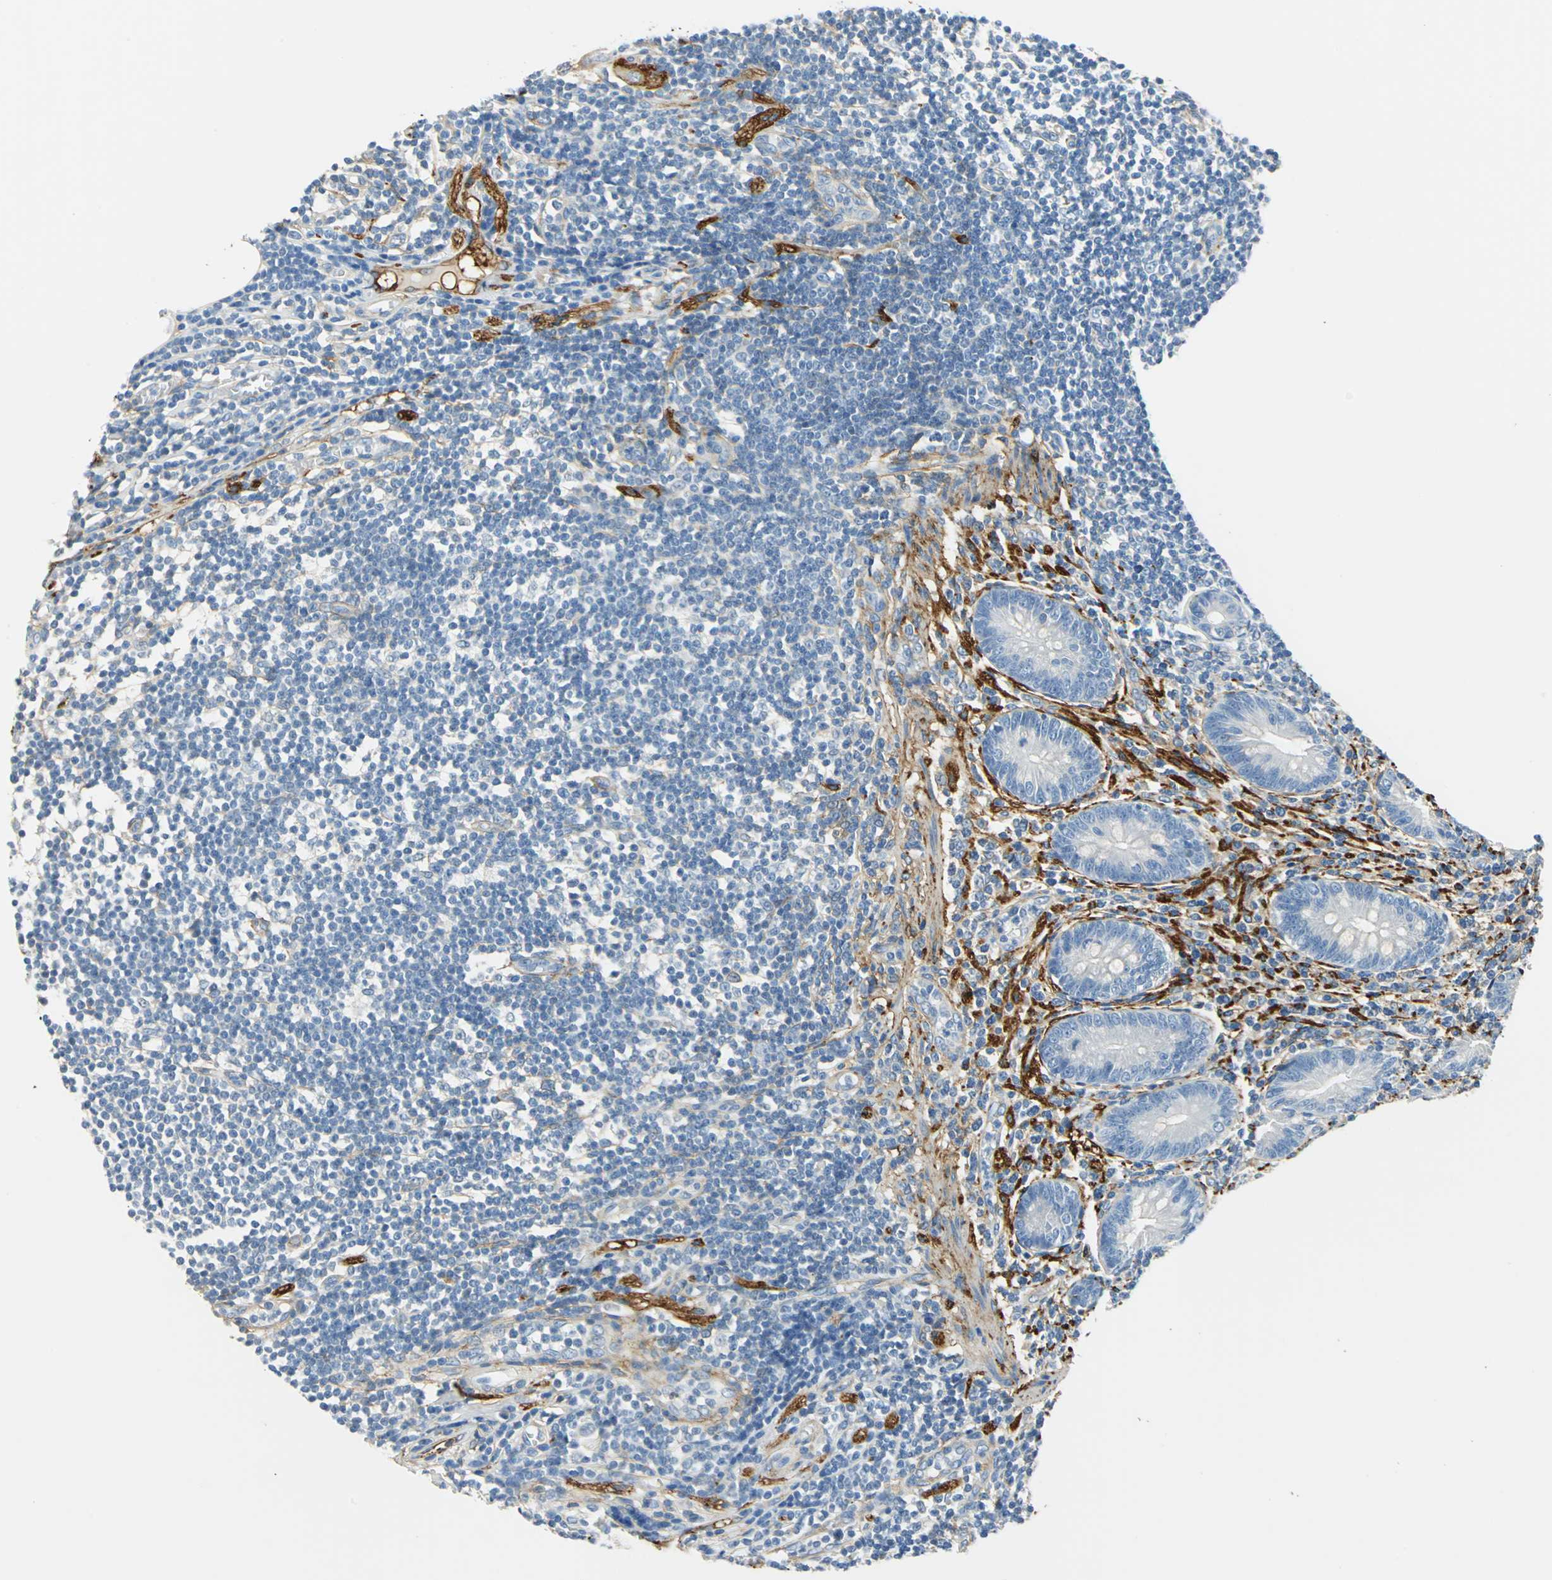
{"staining": {"intensity": "negative", "quantity": "none", "location": "none"}, "tissue": "appendix", "cell_type": "Glandular cells", "image_type": "normal", "snomed": [{"axis": "morphology", "description": "Normal tissue, NOS"}, {"axis": "morphology", "description": "Inflammation, NOS"}, {"axis": "topography", "description": "Appendix"}], "caption": "This is an immunohistochemistry (IHC) image of benign human appendix. There is no staining in glandular cells.", "gene": "AKAP12", "patient": {"sex": "male", "age": 46}}